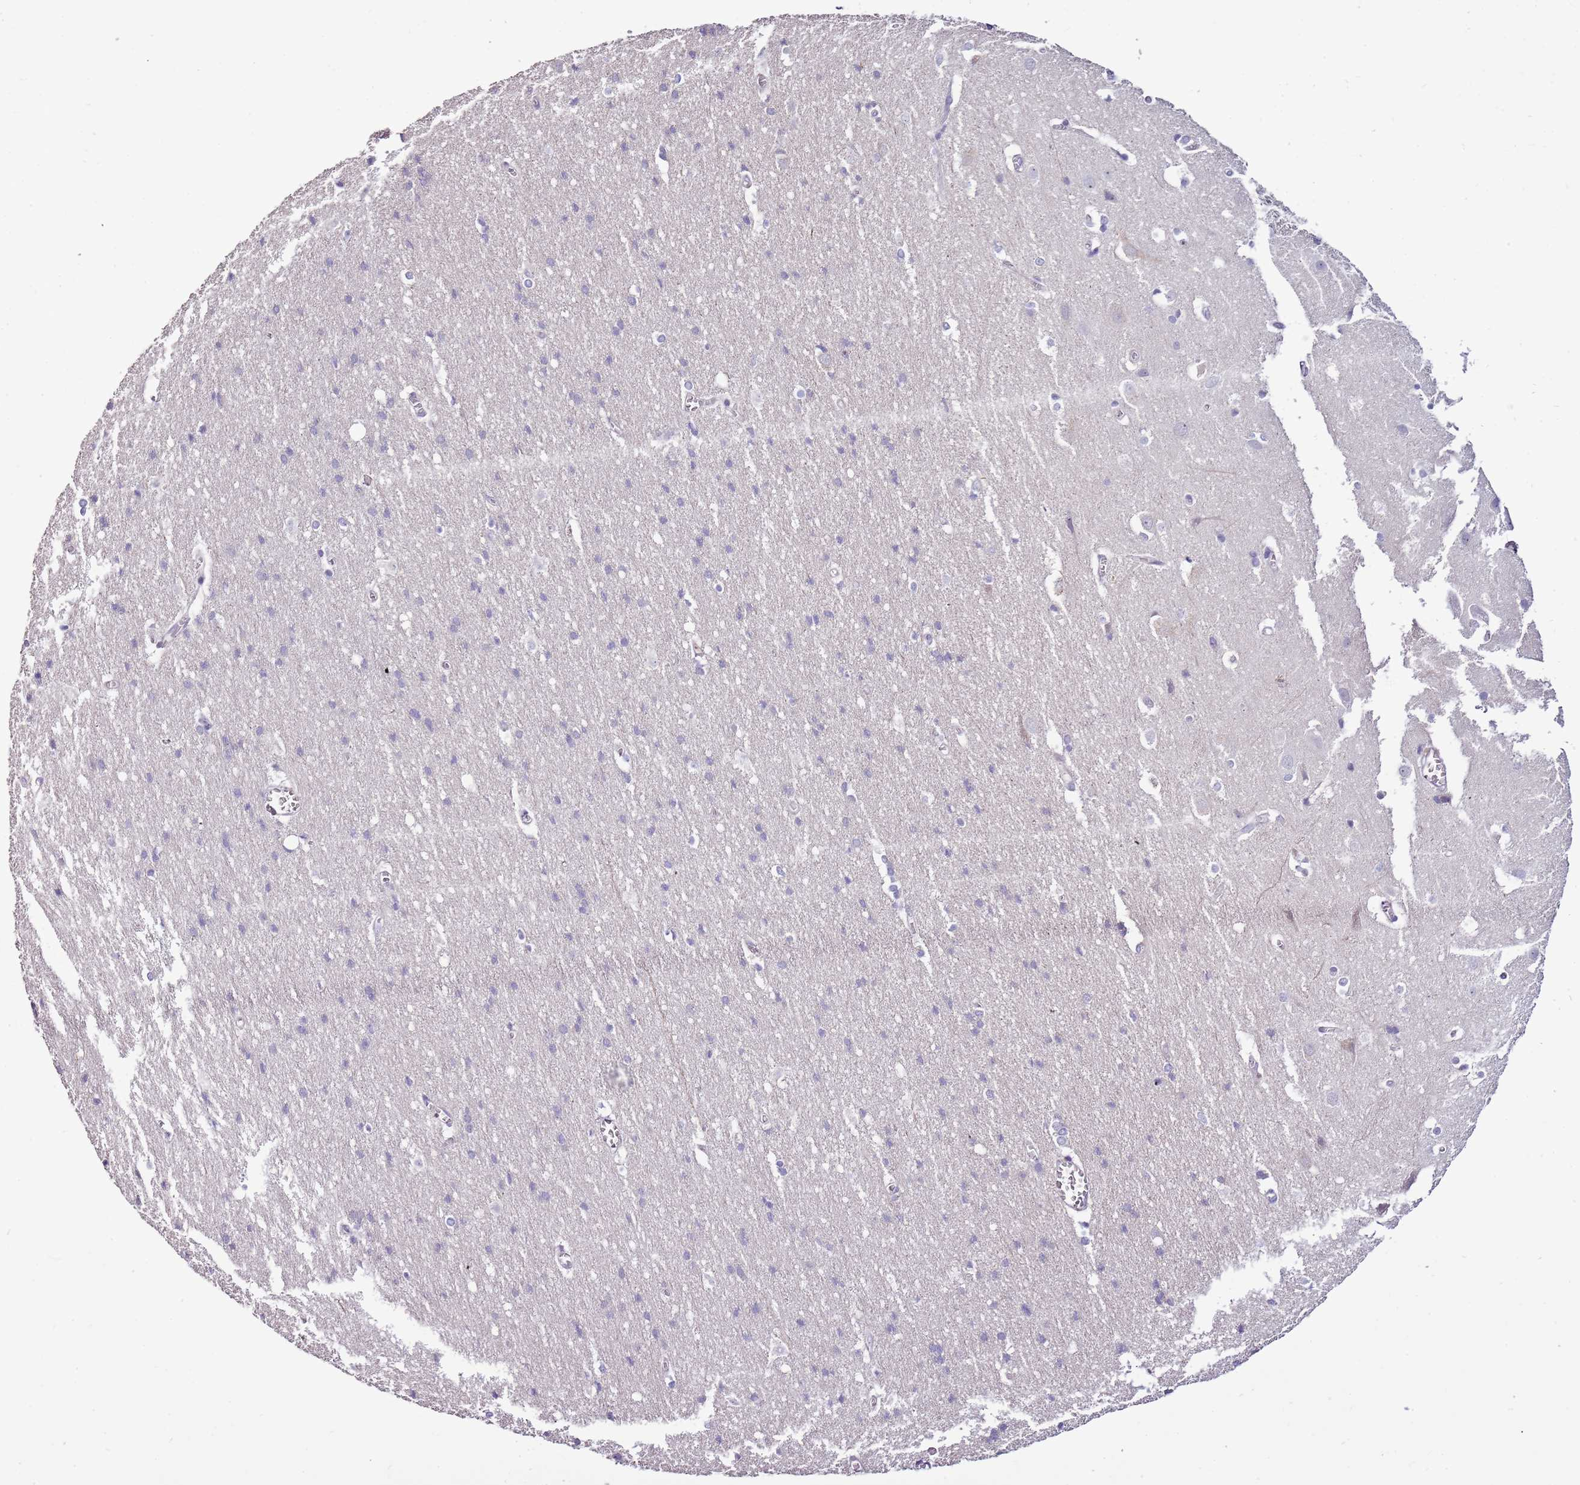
{"staining": {"intensity": "negative", "quantity": "none", "location": "none"}, "tissue": "cerebral cortex", "cell_type": "Endothelial cells", "image_type": "normal", "snomed": [{"axis": "morphology", "description": "Normal tissue, NOS"}, {"axis": "topography", "description": "Cerebral cortex"}], "caption": "DAB (3,3'-diaminobenzidine) immunohistochemical staining of unremarkable human cerebral cortex exhibits no significant expression in endothelial cells. Nuclei are stained in blue.", "gene": "NKX2", "patient": {"sex": "male", "age": 54}}